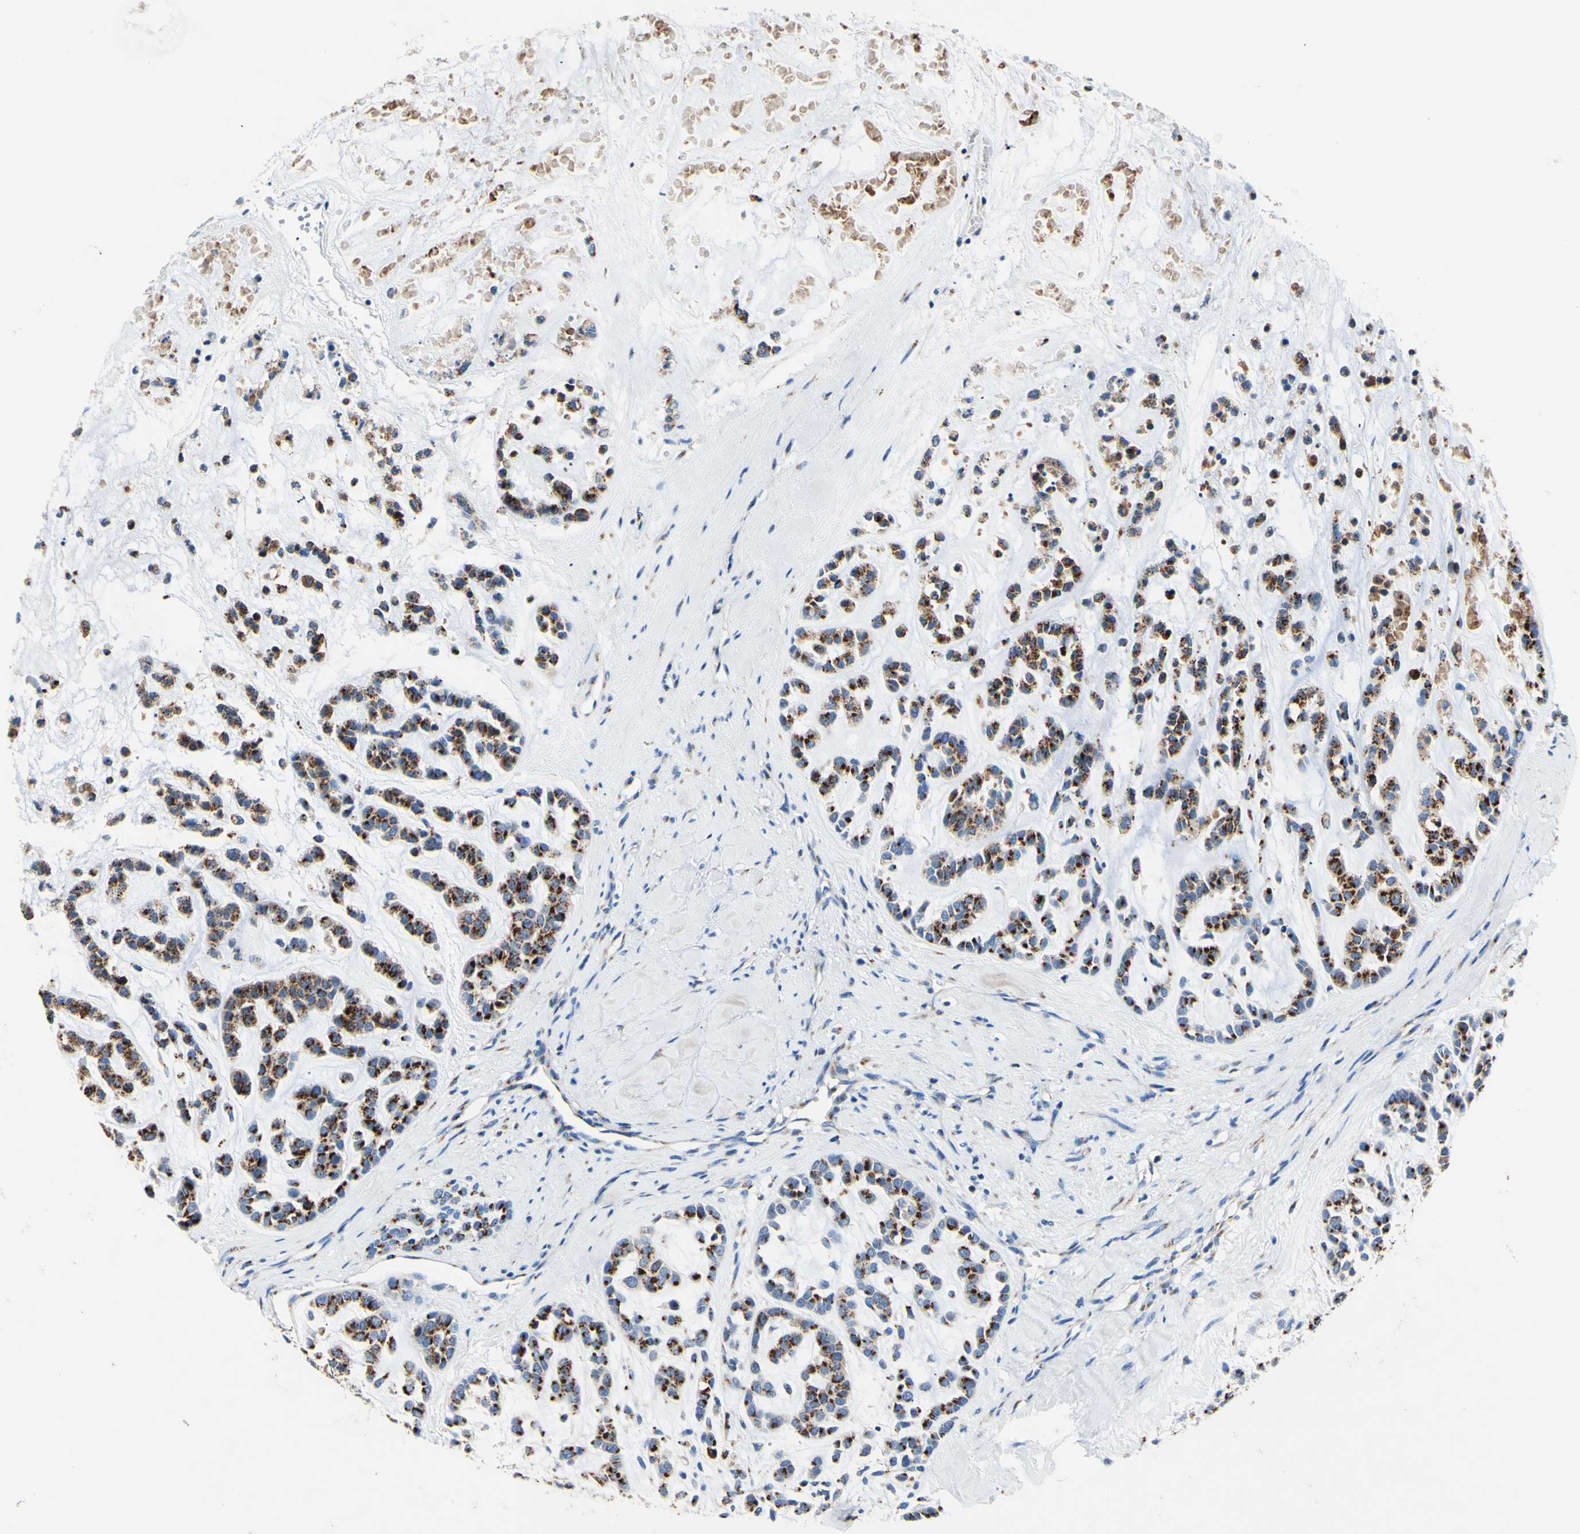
{"staining": {"intensity": "moderate", "quantity": ">75%", "location": "cytoplasmic/membranous"}, "tissue": "head and neck cancer", "cell_type": "Tumor cells", "image_type": "cancer", "snomed": [{"axis": "morphology", "description": "Adenocarcinoma, NOS"}, {"axis": "morphology", "description": "Adenoma, NOS"}, {"axis": "topography", "description": "Head-Neck"}], "caption": "Protein analysis of head and neck adenocarcinoma tissue reveals moderate cytoplasmic/membranous staining in about >75% of tumor cells.", "gene": "GALNT2", "patient": {"sex": "female", "age": 55}}